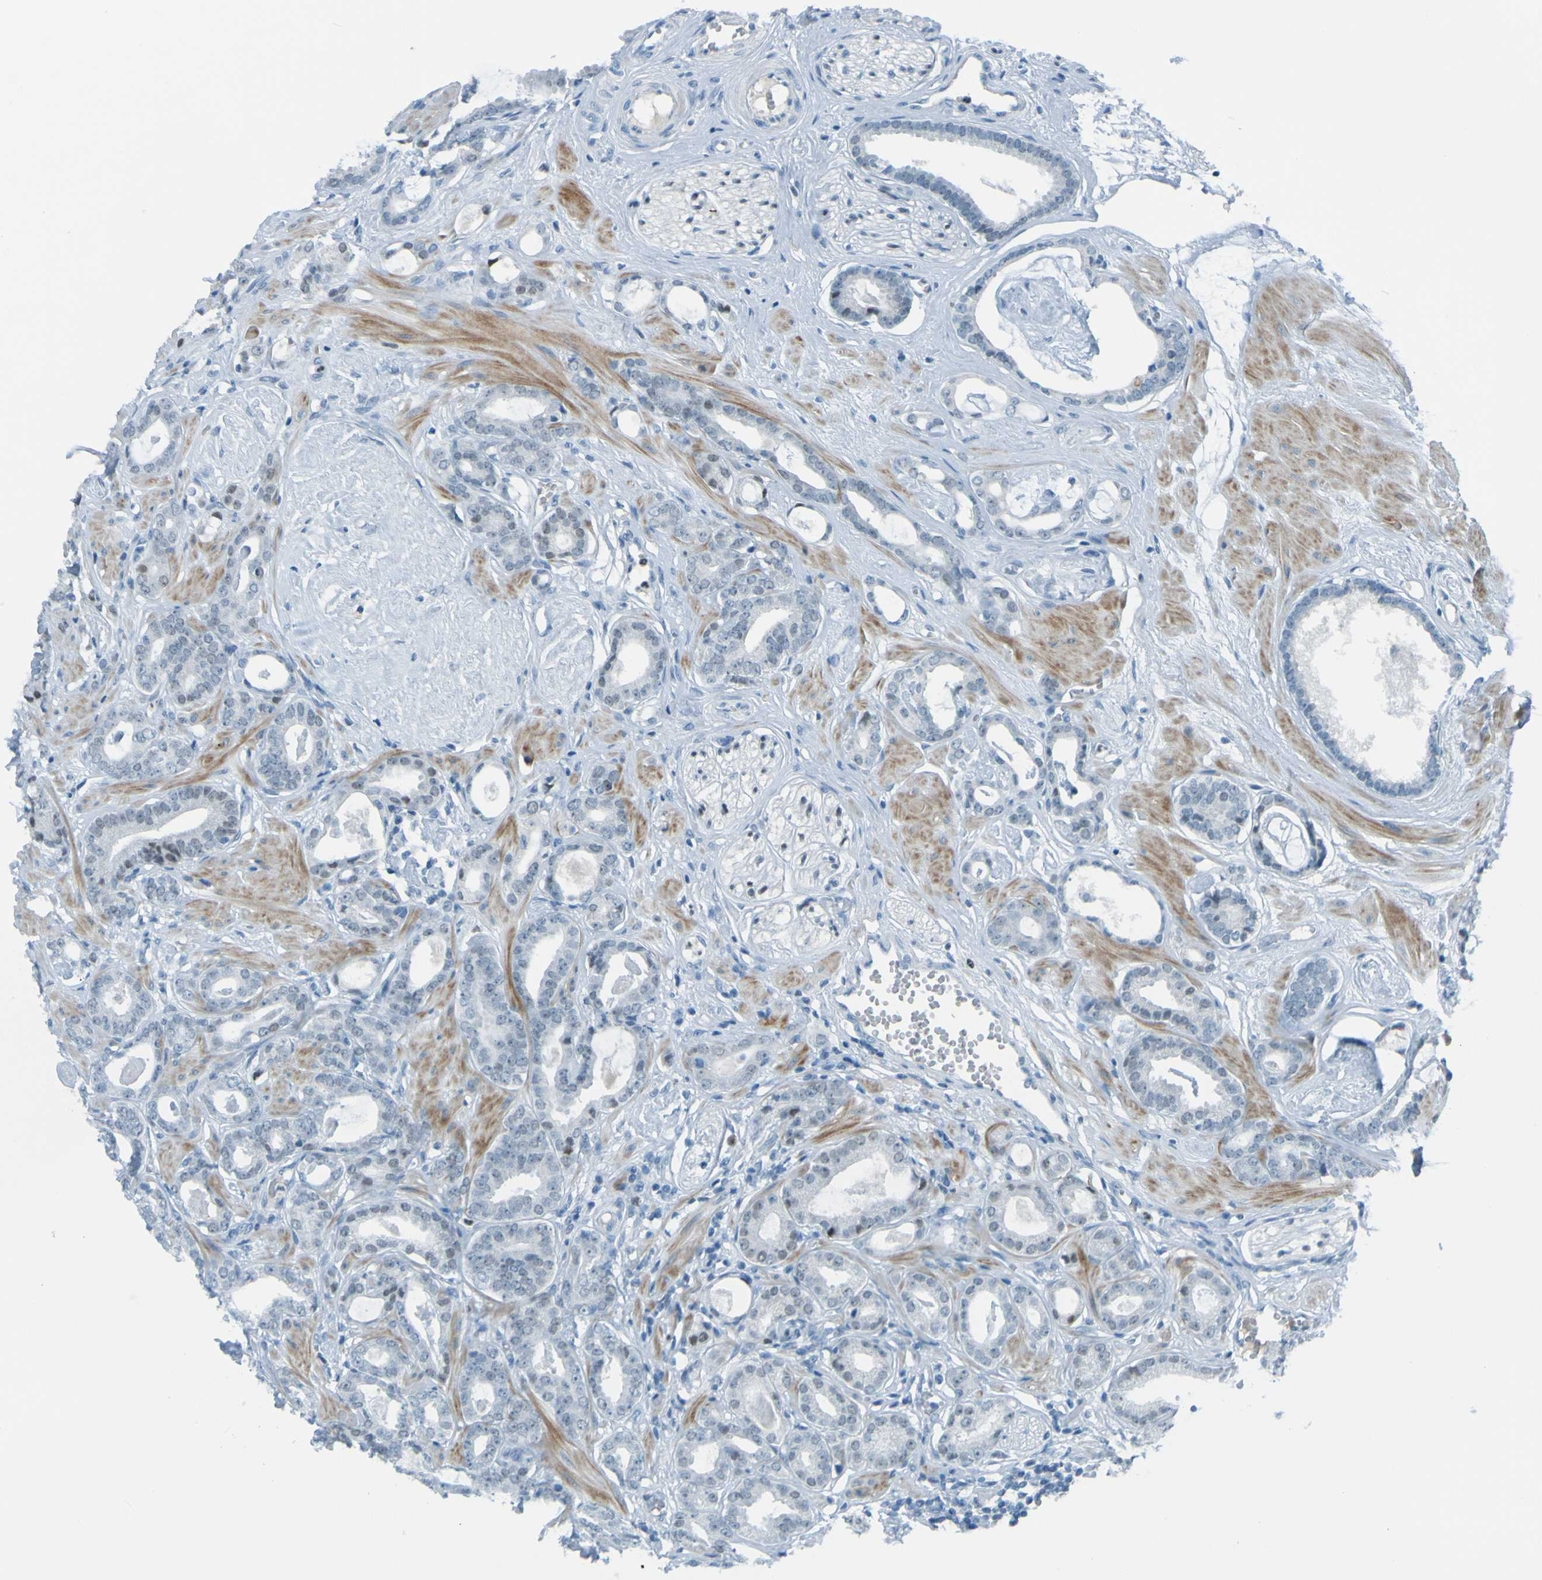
{"staining": {"intensity": "negative", "quantity": "none", "location": "none"}, "tissue": "prostate cancer", "cell_type": "Tumor cells", "image_type": "cancer", "snomed": [{"axis": "morphology", "description": "Adenocarcinoma, Low grade"}, {"axis": "topography", "description": "Prostate"}], "caption": "The micrograph demonstrates no significant expression in tumor cells of prostate adenocarcinoma (low-grade). (DAB (3,3'-diaminobenzidine) immunohistochemistry (IHC) visualized using brightfield microscopy, high magnification).", "gene": "USP36", "patient": {"sex": "male", "age": 53}}